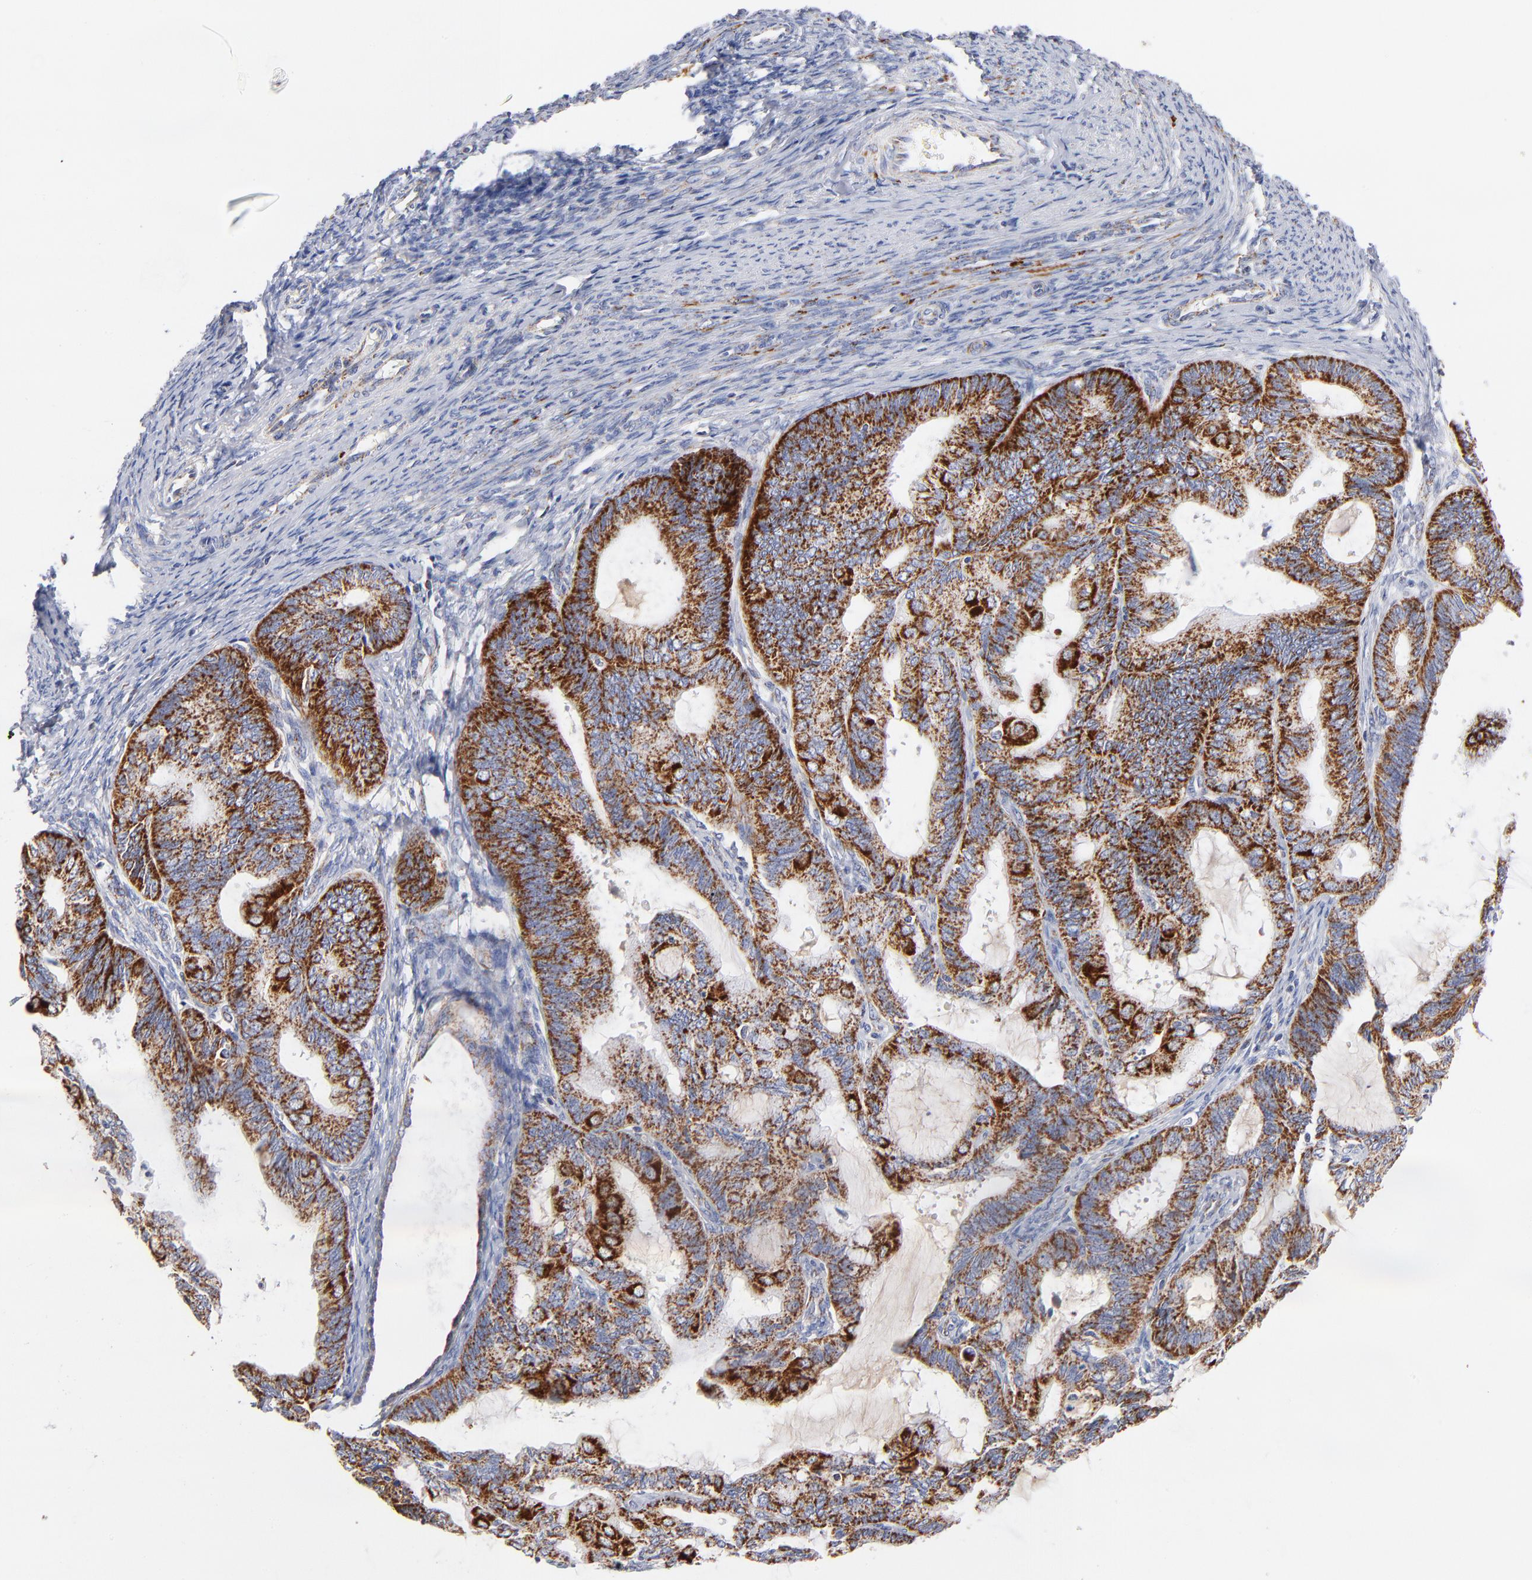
{"staining": {"intensity": "moderate", "quantity": ">75%", "location": "cytoplasmic/membranous"}, "tissue": "endometrial cancer", "cell_type": "Tumor cells", "image_type": "cancer", "snomed": [{"axis": "morphology", "description": "Adenocarcinoma, NOS"}, {"axis": "topography", "description": "Endometrium"}], "caption": "Immunohistochemical staining of human endometrial adenocarcinoma reveals moderate cytoplasmic/membranous protein expression in about >75% of tumor cells. The staining is performed using DAB brown chromogen to label protein expression. The nuclei are counter-stained blue using hematoxylin.", "gene": "DLAT", "patient": {"sex": "female", "age": 63}}